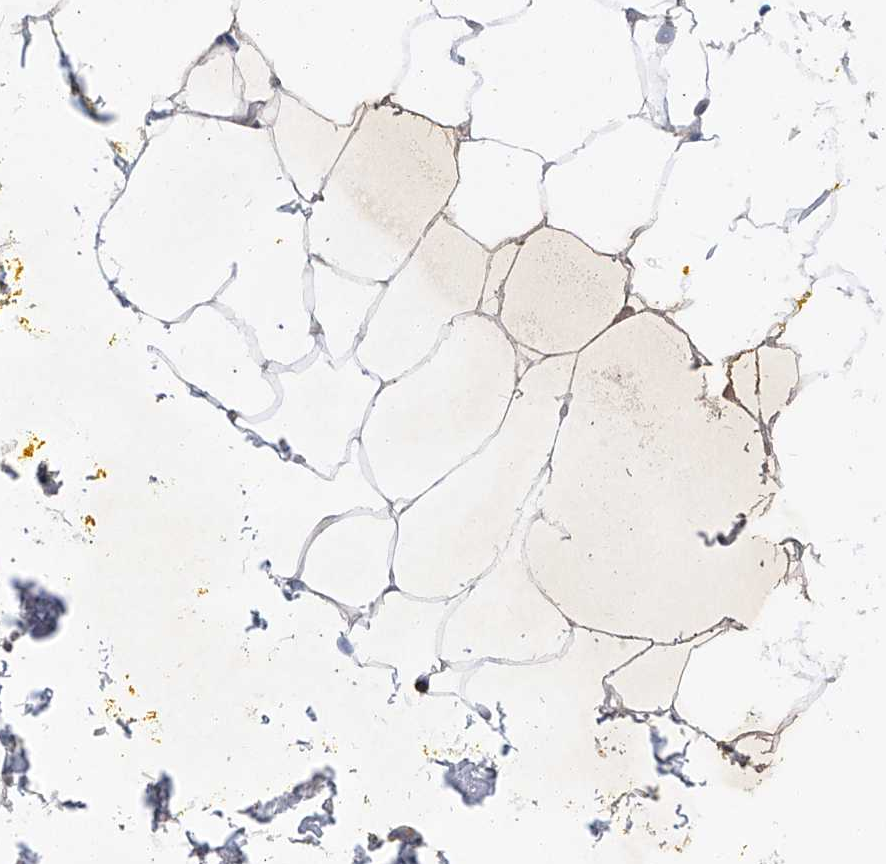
{"staining": {"intensity": "negative", "quantity": "none", "location": "none"}, "tissue": "adipose tissue", "cell_type": "Adipocytes", "image_type": "normal", "snomed": [{"axis": "morphology", "description": "Normal tissue, NOS"}, {"axis": "morphology", "description": "Adenocarcinoma, Low grade"}, {"axis": "topography", "description": "Prostate"}, {"axis": "topography", "description": "Peripheral nerve tissue"}], "caption": "Adipocytes show no significant protein staining in unremarkable adipose tissue. (DAB IHC, high magnification).", "gene": "EPHA8", "patient": {"sex": "male", "age": 63}}